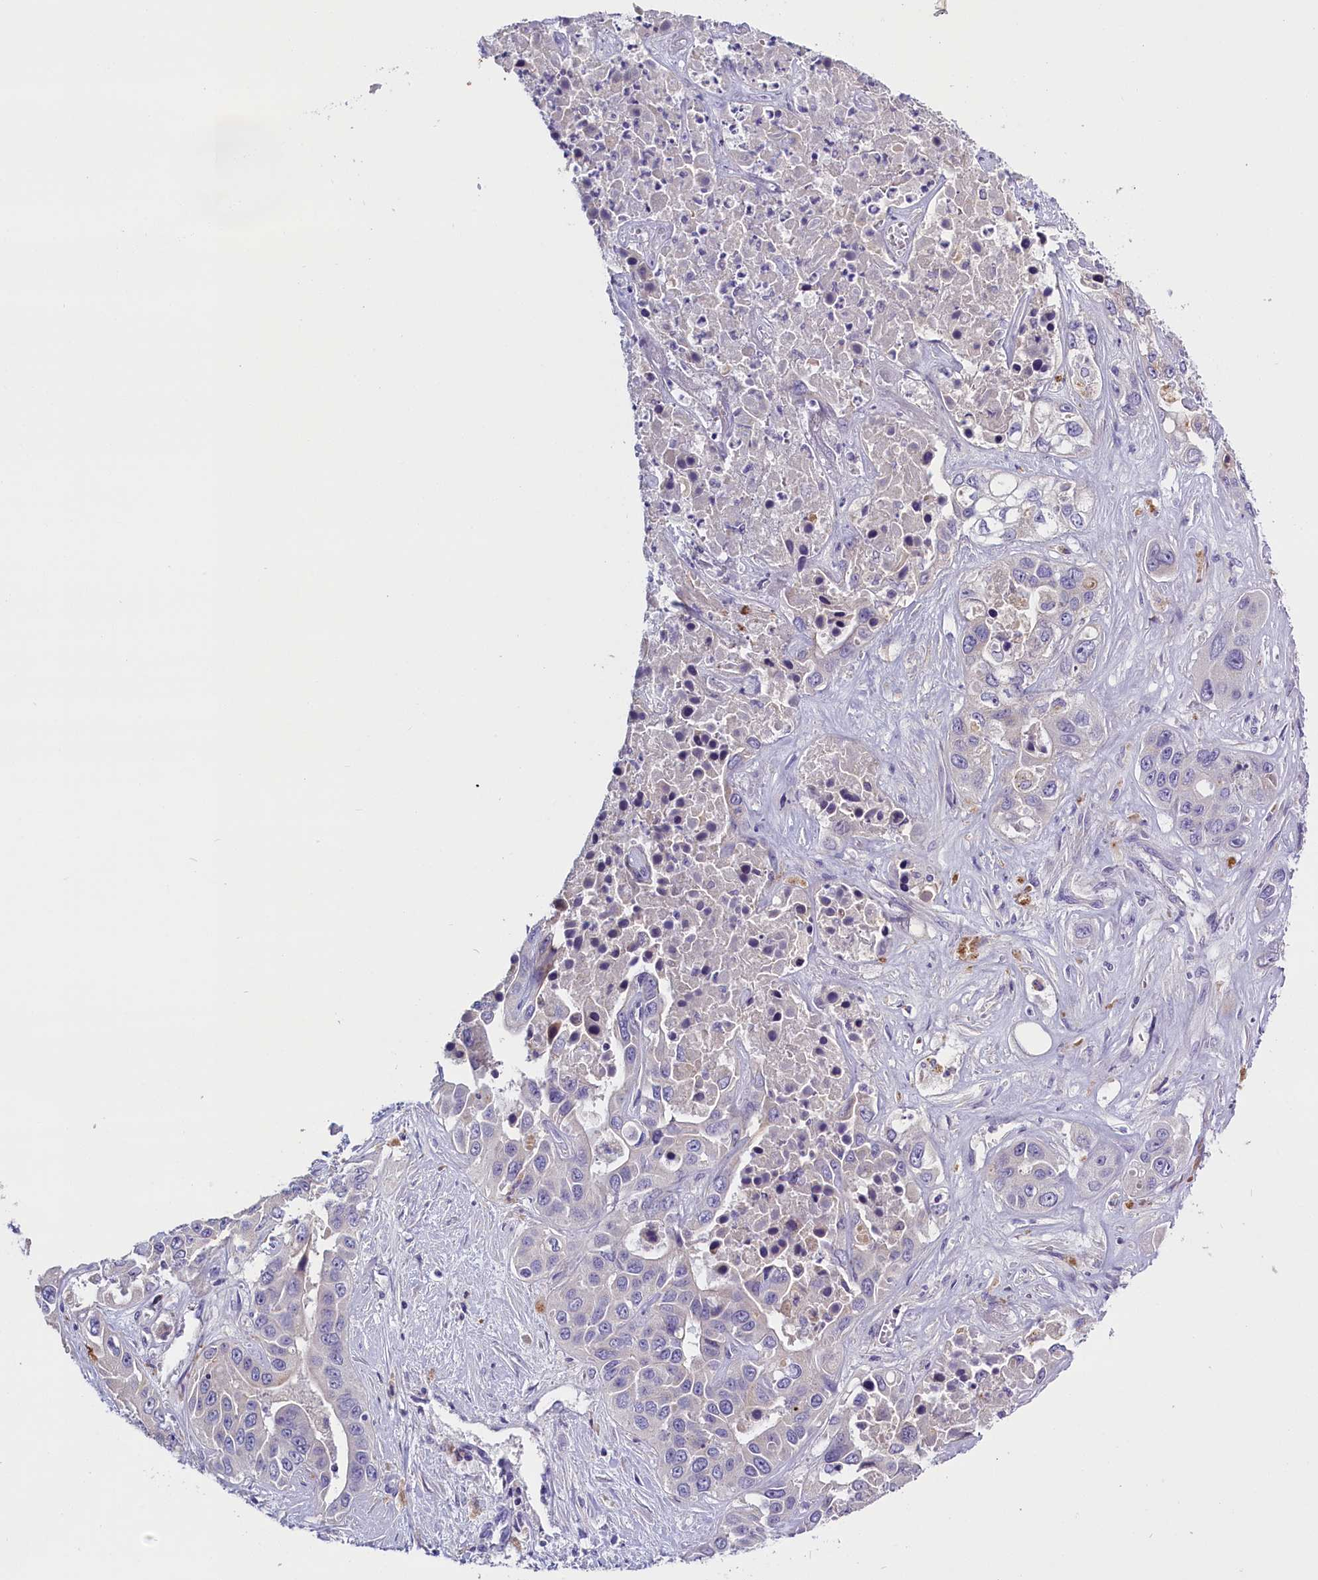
{"staining": {"intensity": "negative", "quantity": "none", "location": "none"}, "tissue": "liver cancer", "cell_type": "Tumor cells", "image_type": "cancer", "snomed": [{"axis": "morphology", "description": "Cholangiocarcinoma"}, {"axis": "topography", "description": "Liver"}], "caption": "Image shows no protein expression in tumor cells of liver cancer tissue. (DAB immunohistochemistry, high magnification).", "gene": "RTTN", "patient": {"sex": "female", "age": 52}}